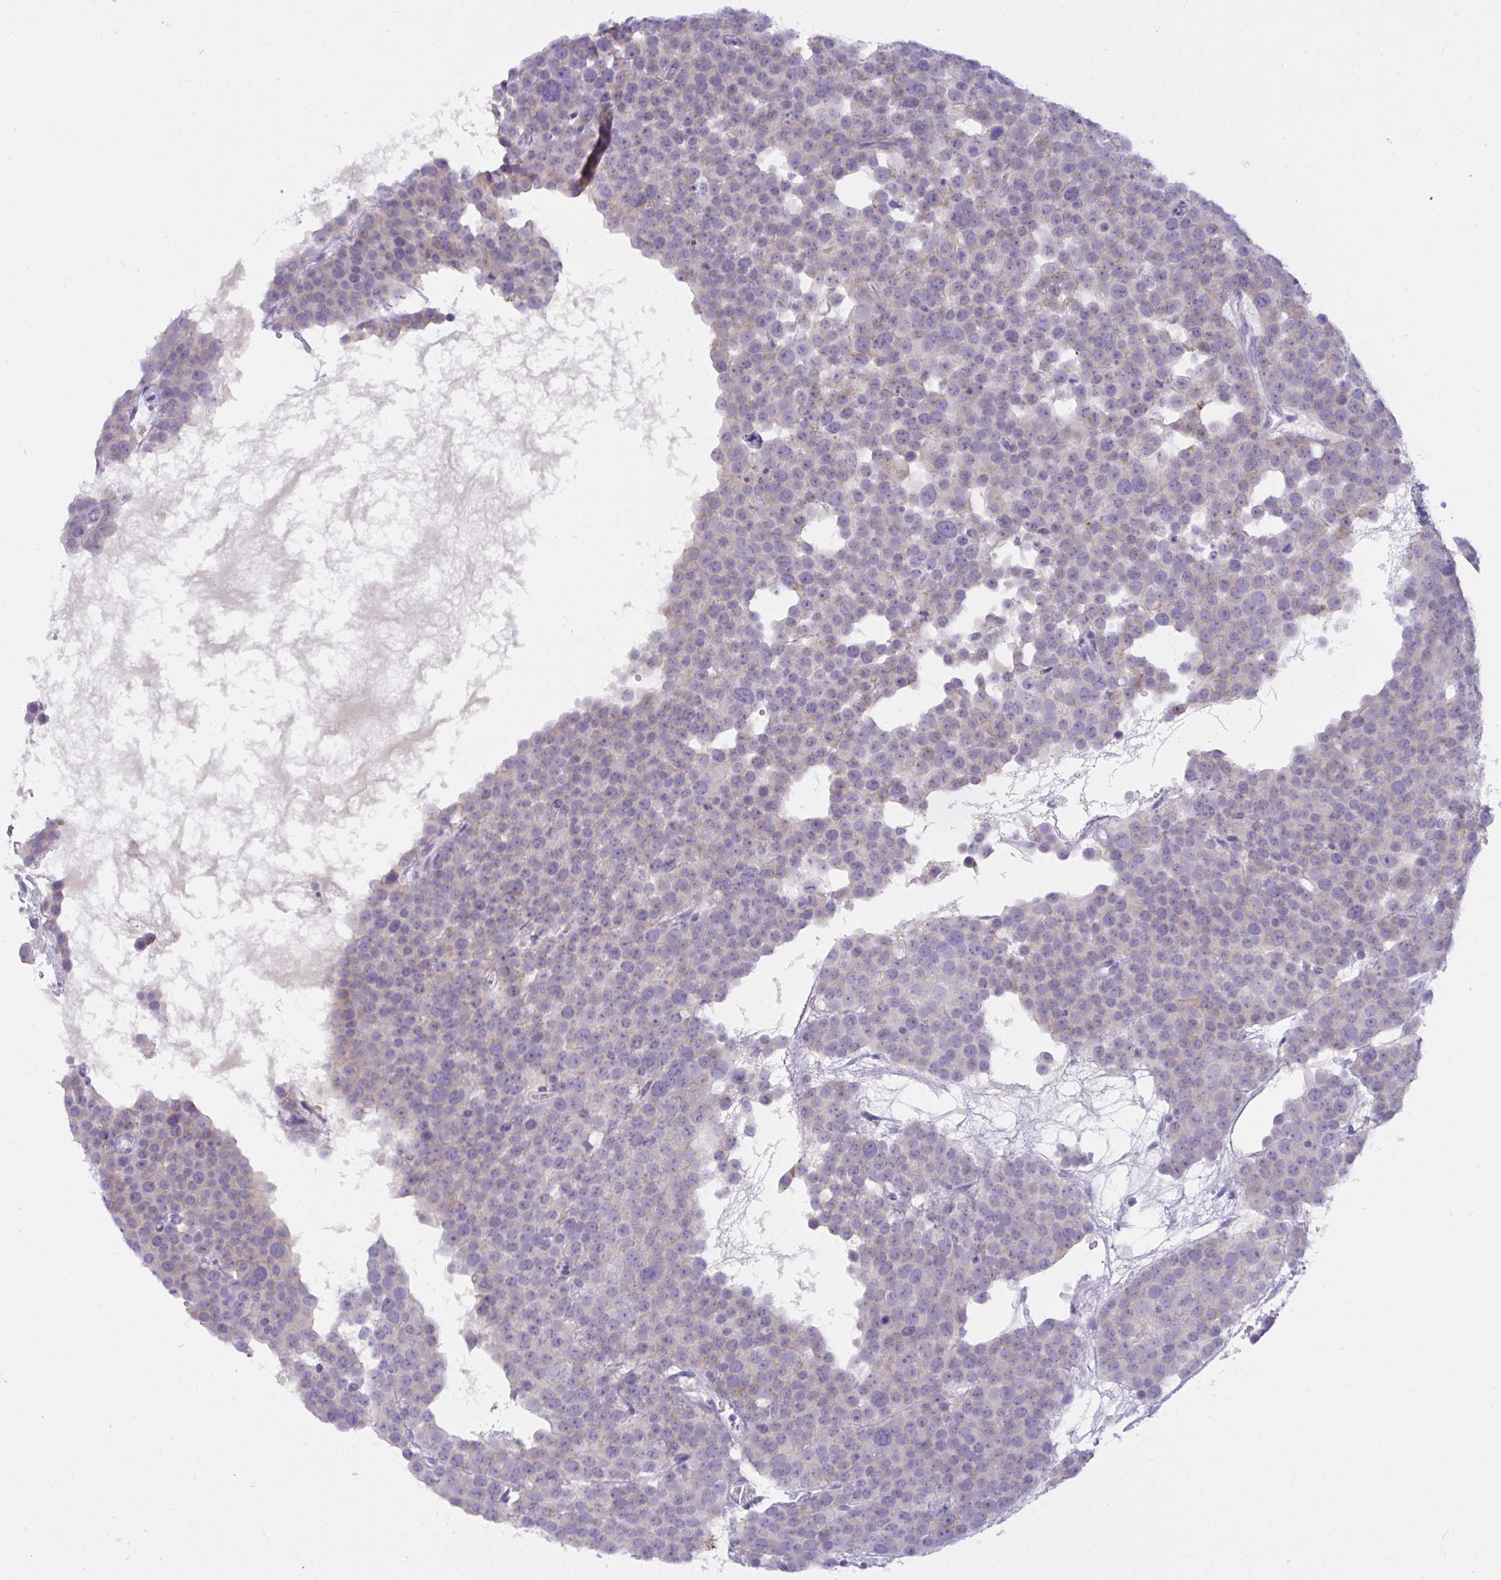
{"staining": {"intensity": "weak", "quantity": "<25%", "location": "cytoplasmic/membranous"}, "tissue": "testis cancer", "cell_type": "Tumor cells", "image_type": "cancer", "snomed": [{"axis": "morphology", "description": "Seminoma, NOS"}, {"axis": "topography", "description": "Testis"}], "caption": "Tumor cells show no significant expression in seminoma (testis).", "gene": "SEMA6B", "patient": {"sex": "male", "age": 71}}